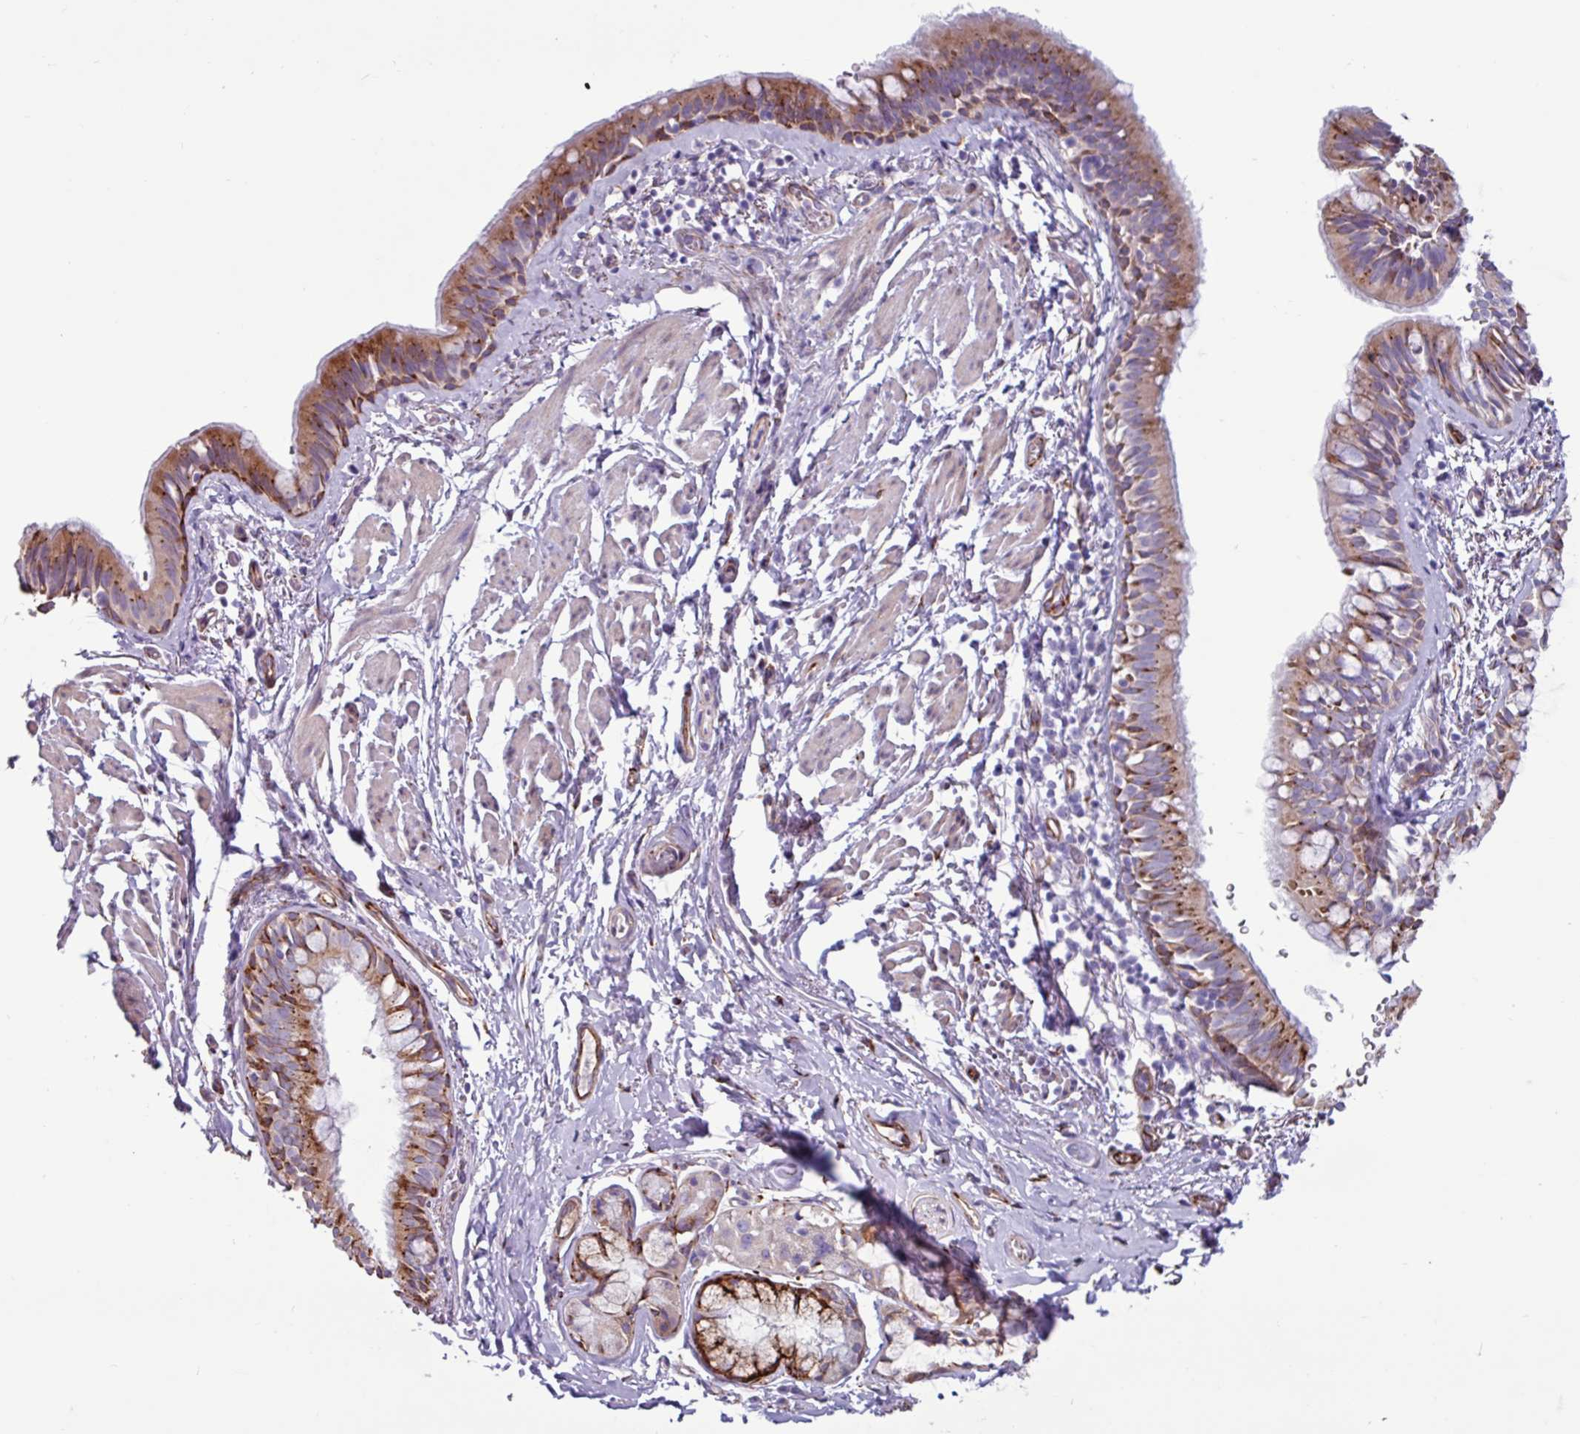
{"staining": {"intensity": "moderate", "quantity": ">75%", "location": "cytoplasmic/membranous"}, "tissue": "bronchus", "cell_type": "Respiratory epithelial cells", "image_type": "normal", "snomed": [{"axis": "morphology", "description": "Normal tissue, NOS"}, {"axis": "topography", "description": "Bronchus"}], "caption": "Benign bronchus shows moderate cytoplasmic/membranous positivity in about >75% of respiratory epithelial cells Nuclei are stained in blue..", "gene": "PPP1R35", "patient": {"sex": "male", "age": 67}}